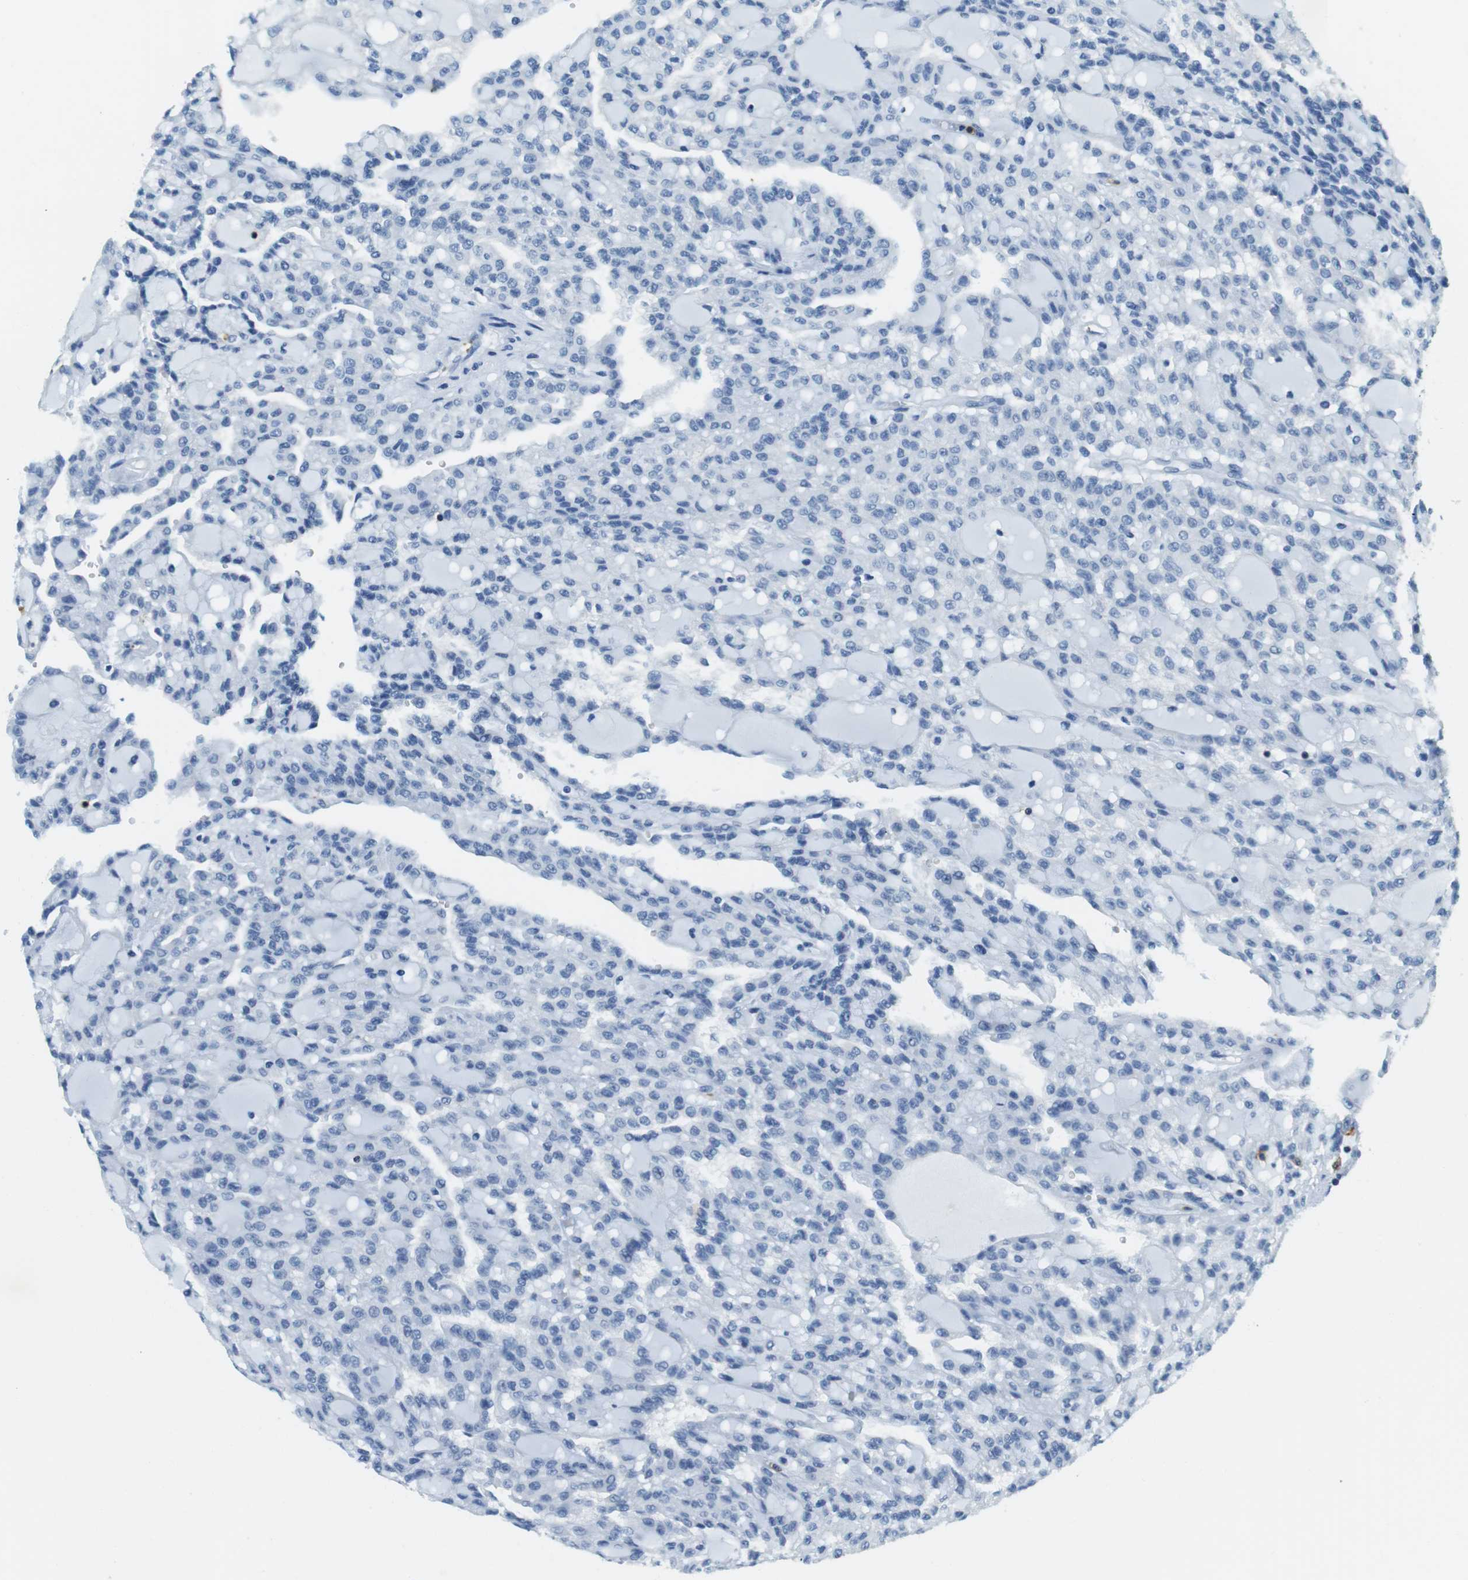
{"staining": {"intensity": "negative", "quantity": "none", "location": "none"}, "tissue": "renal cancer", "cell_type": "Tumor cells", "image_type": "cancer", "snomed": [{"axis": "morphology", "description": "Adenocarcinoma, NOS"}, {"axis": "topography", "description": "Kidney"}], "caption": "The immunohistochemistry image has no significant staining in tumor cells of renal cancer tissue. (DAB (3,3'-diaminobenzidine) immunohistochemistry (IHC) visualized using brightfield microscopy, high magnification).", "gene": "LAT", "patient": {"sex": "male", "age": 63}}